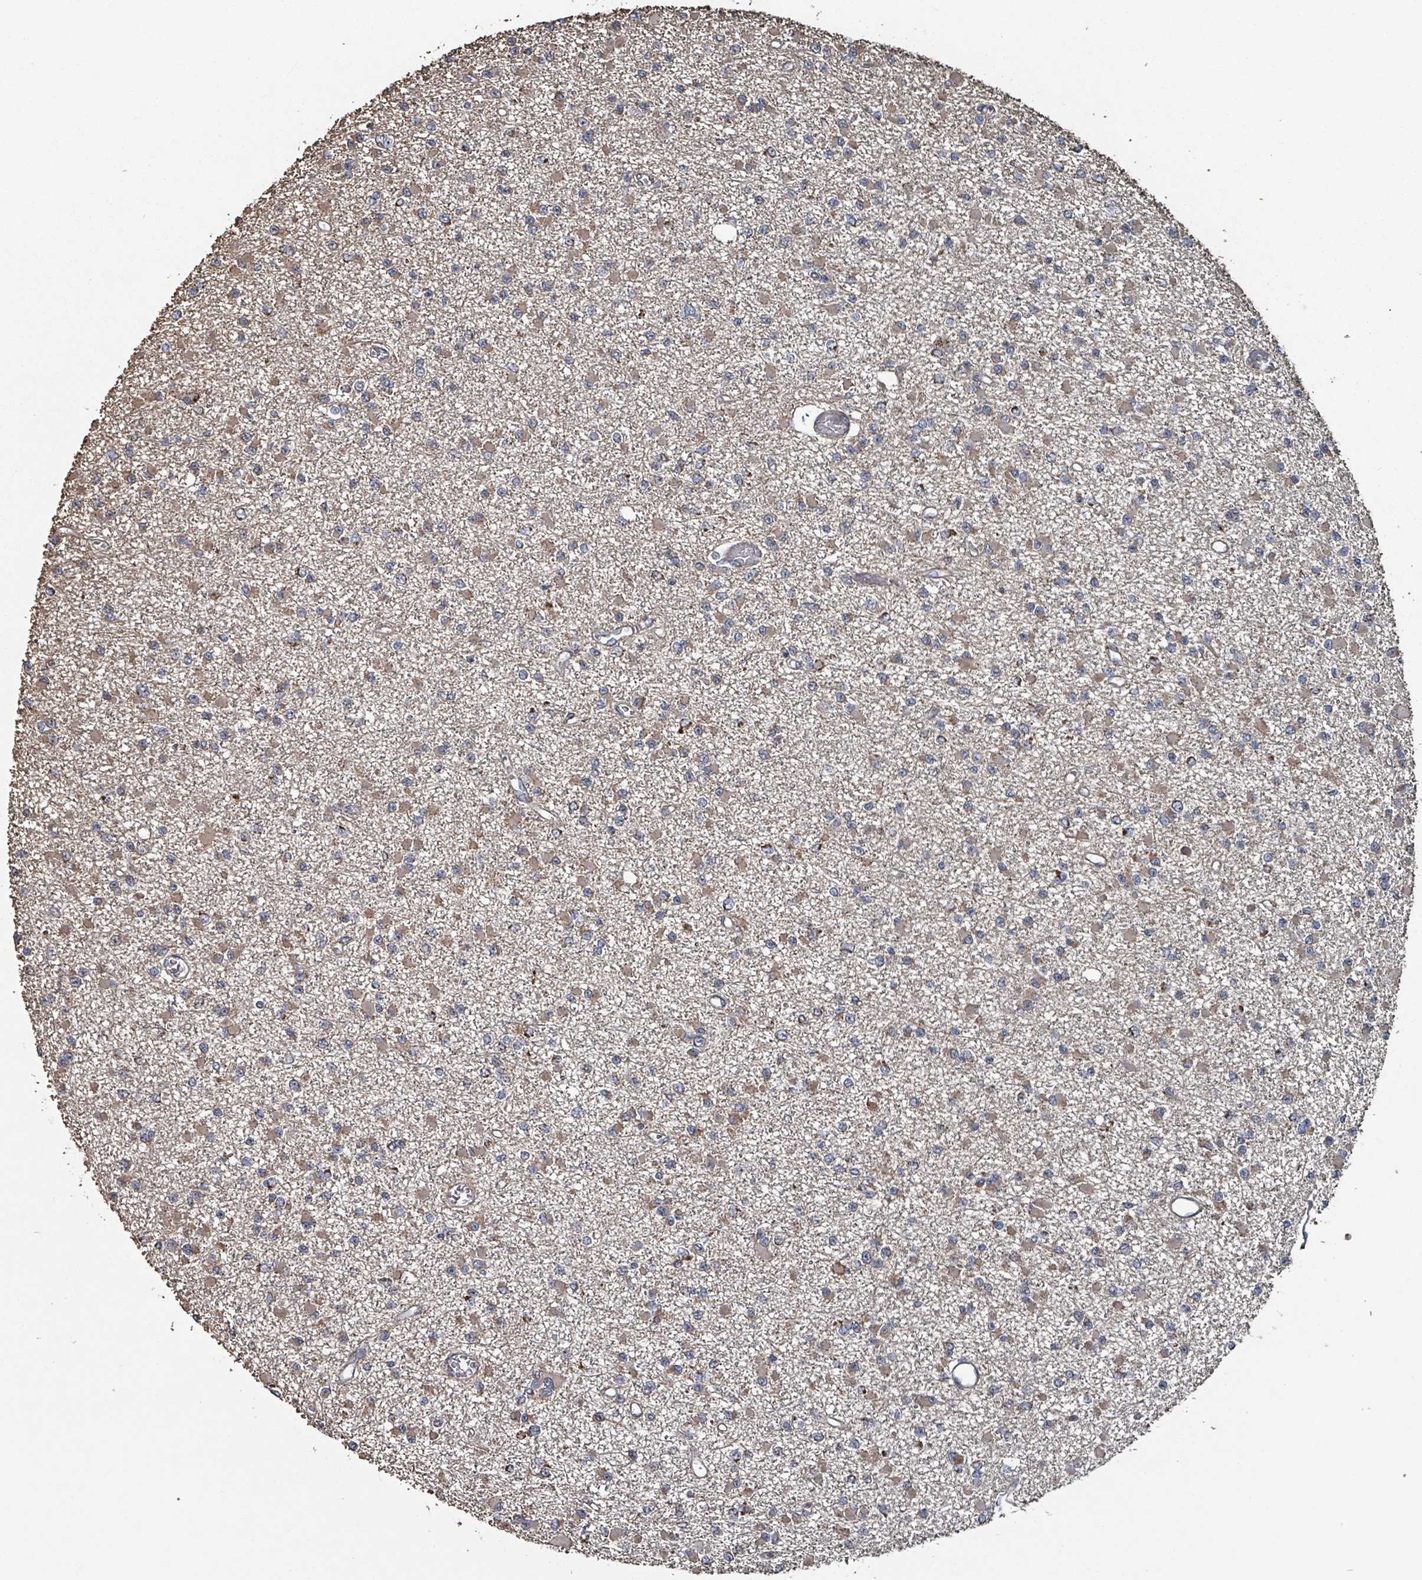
{"staining": {"intensity": "moderate", "quantity": "25%-75%", "location": "cytoplasmic/membranous"}, "tissue": "glioma", "cell_type": "Tumor cells", "image_type": "cancer", "snomed": [{"axis": "morphology", "description": "Glioma, malignant, Low grade"}, {"axis": "topography", "description": "Brain"}], "caption": "The image exhibits a brown stain indicating the presence of a protein in the cytoplasmic/membranous of tumor cells in malignant low-grade glioma. The protein is stained brown, and the nuclei are stained in blue (DAB (3,3'-diaminobenzidine) IHC with brightfield microscopy, high magnification).", "gene": "MRPL4", "patient": {"sex": "female", "age": 22}}